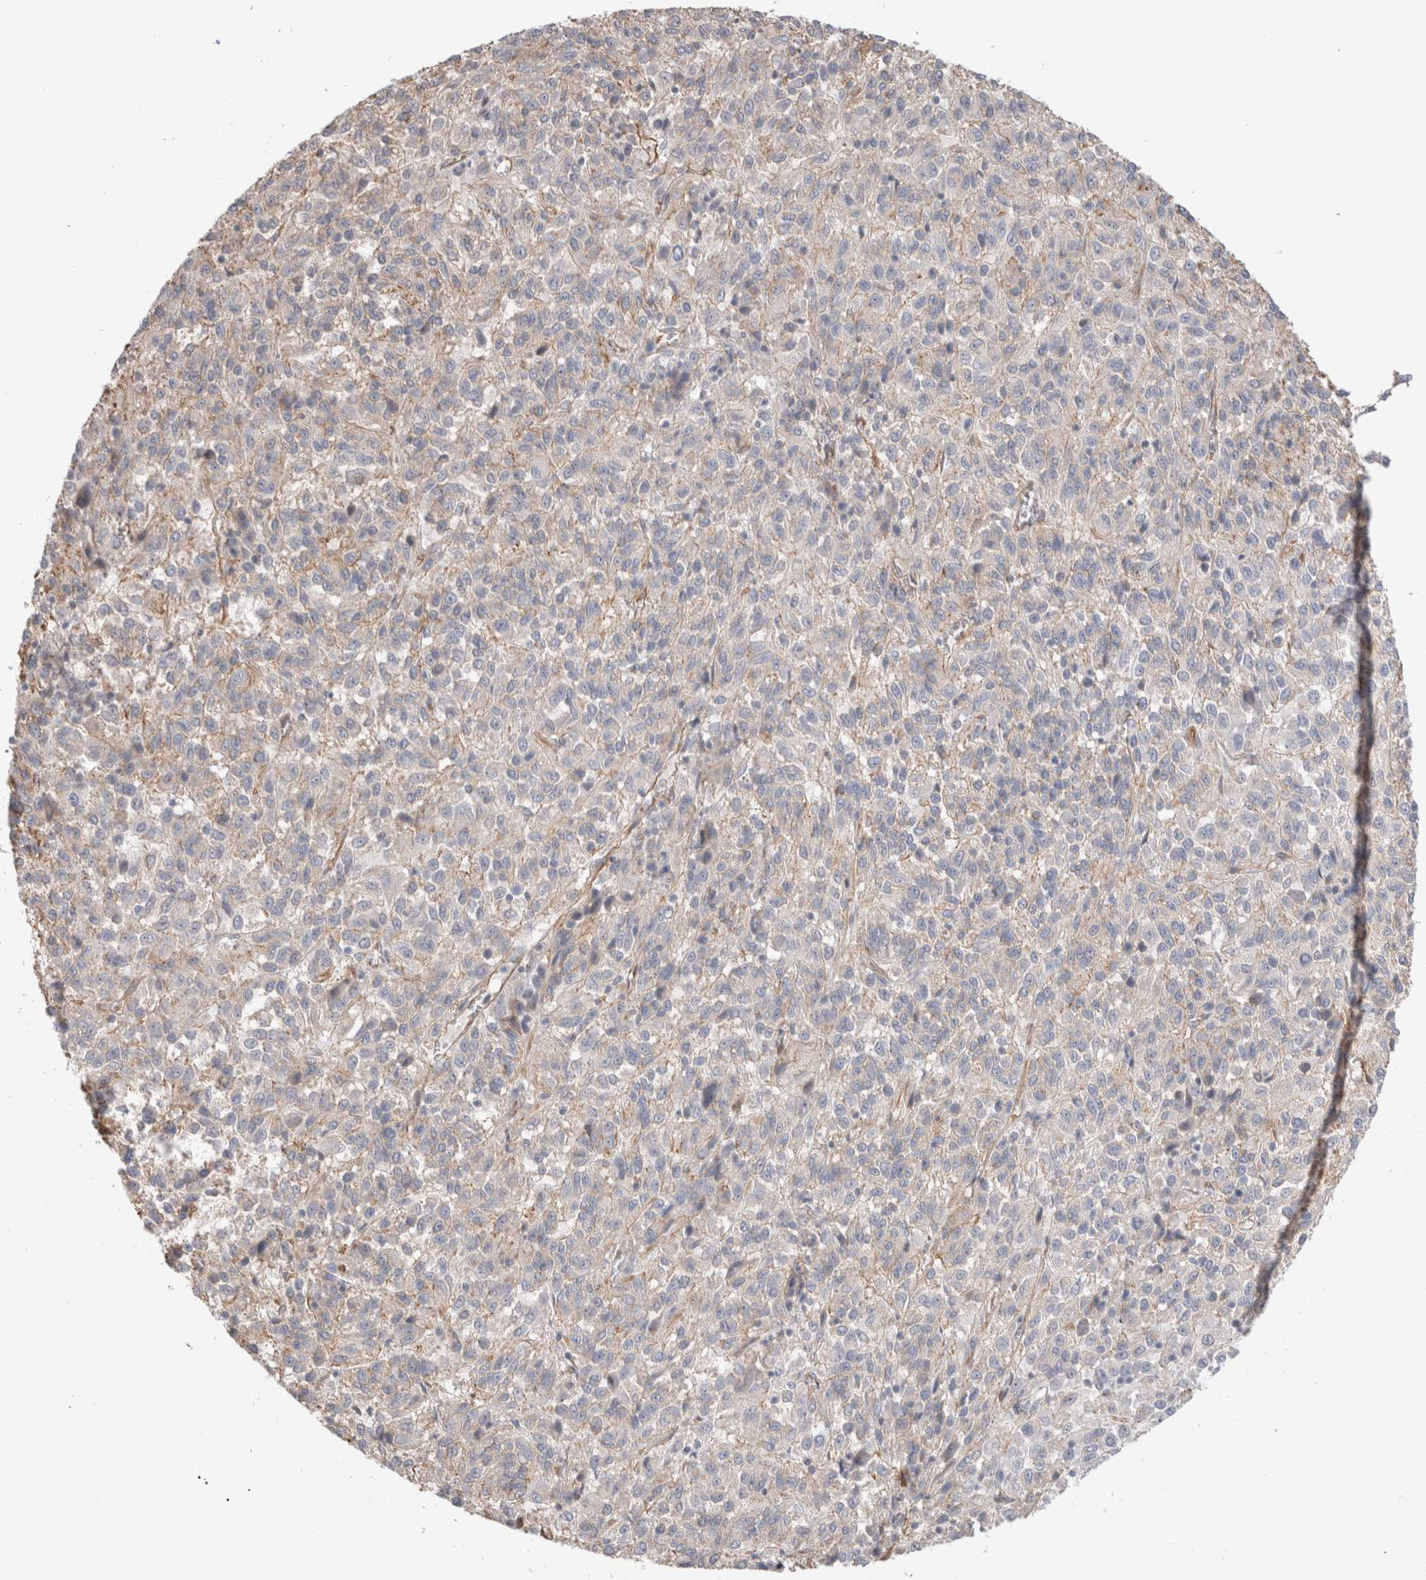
{"staining": {"intensity": "weak", "quantity": "<25%", "location": "cytoplasmic/membranous"}, "tissue": "melanoma", "cell_type": "Tumor cells", "image_type": "cancer", "snomed": [{"axis": "morphology", "description": "Malignant melanoma, Metastatic site"}, {"axis": "topography", "description": "Lung"}], "caption": "High magnification brightfield microscopy of melanoma stained with DAB (3,3'-diaminobenzidine) (brown) and counterstained with hematoxylin (blue): tumor cells show no significant positivity.", "gene": "CAAP1", "patient": {"sex": "male", "age": 64}}